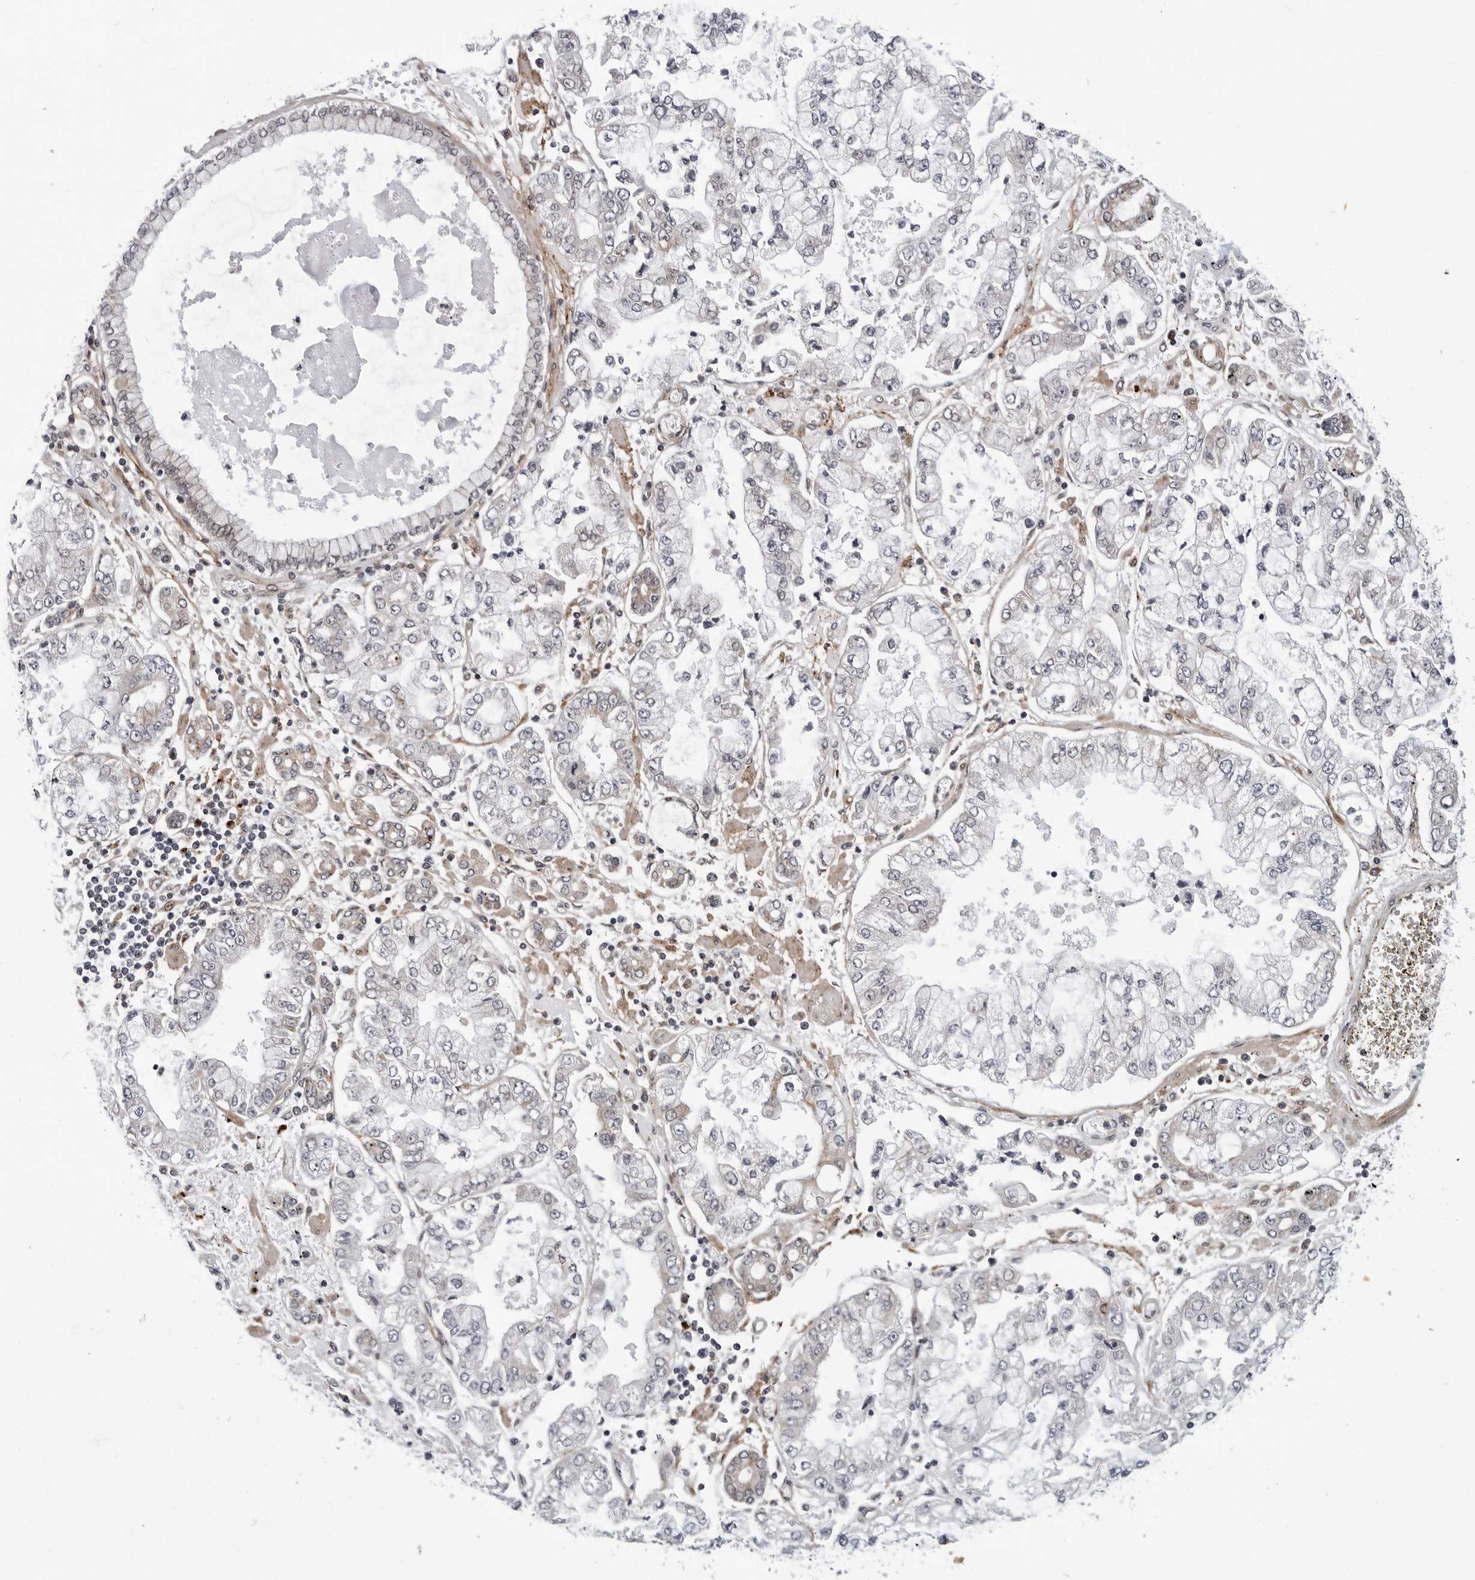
{"staining": {"intensity": "negative", "quantity": "none", "location": "none"}, "tissue": "stomach cancer", "cell_type": "Tumor cells", "image_type": "cancer", "snomed": [{"axis": "morphology", "description": "Adenocarcinoma, NOS"}, {"axis": "topography", "description": "Stomach"}], "caption": "DAB immunohistochemical staining of adenocarcinoma (stomach) demonstrates no significant expression in tumor cells.", "gene": "KIAA1614", "patient": {"sex": "male", "age": 76}}